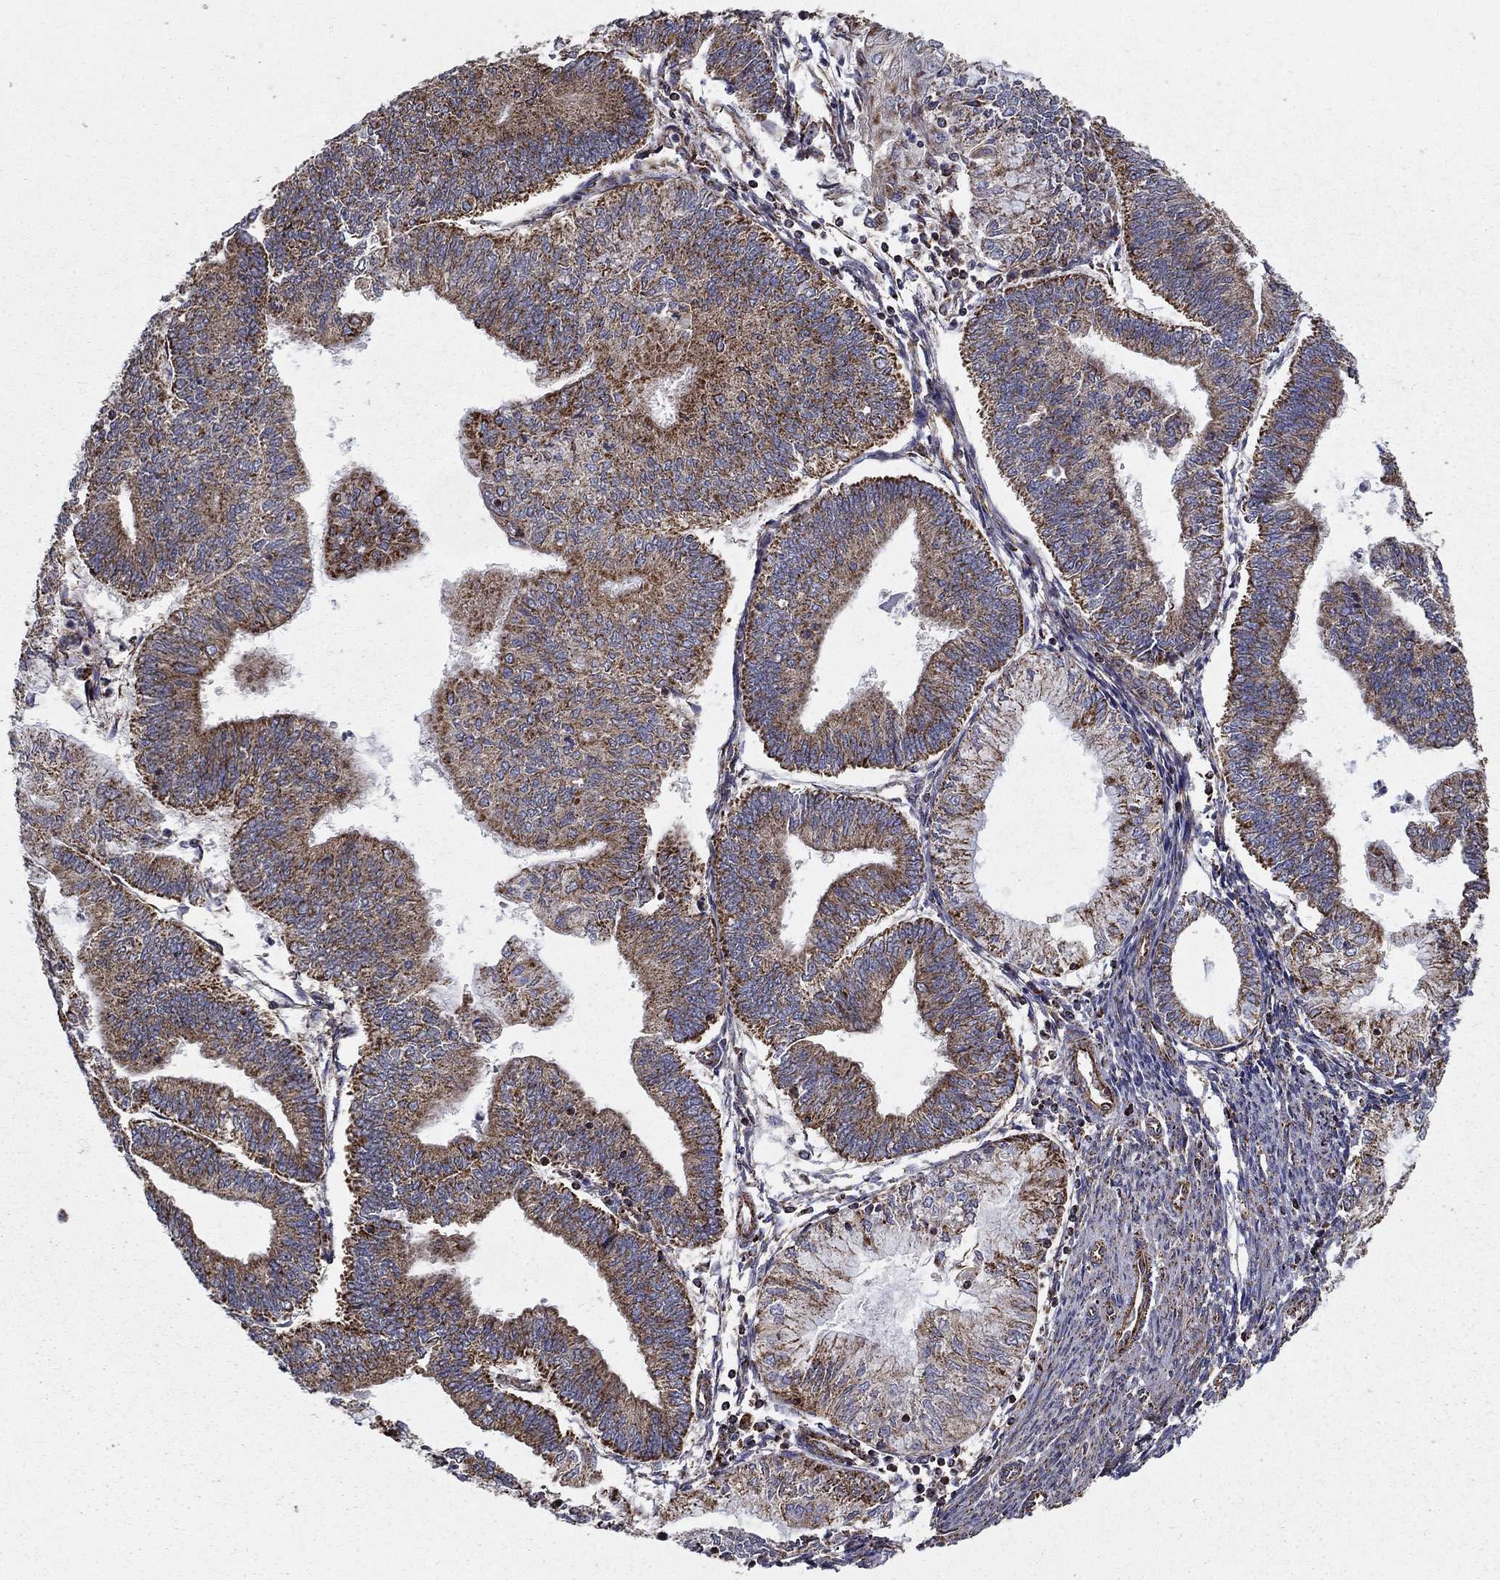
{"staining": {"intensity": "moderate", "quantity": ">75%", "location": "cytoplasmic/membranous"}, "tissue": "endometrial cancer", "cell_type": "Tumor cells", "image_type": "cancer", "snomed": [{"axis": "morphology", "description": "Adenocarcinoma, NOS"}, {"axis": "topography", "description": "Endometrium"}], "caption": "DAB (3,3'-diaminobenzidine) immunohistochemical staining of human endometrial cancer displays moderate cytoplasmic/membranous protein expression in about >75% of tumor cells.", "gene": "NDUFS8", "patient": {"sex": "female", "age": 59}}